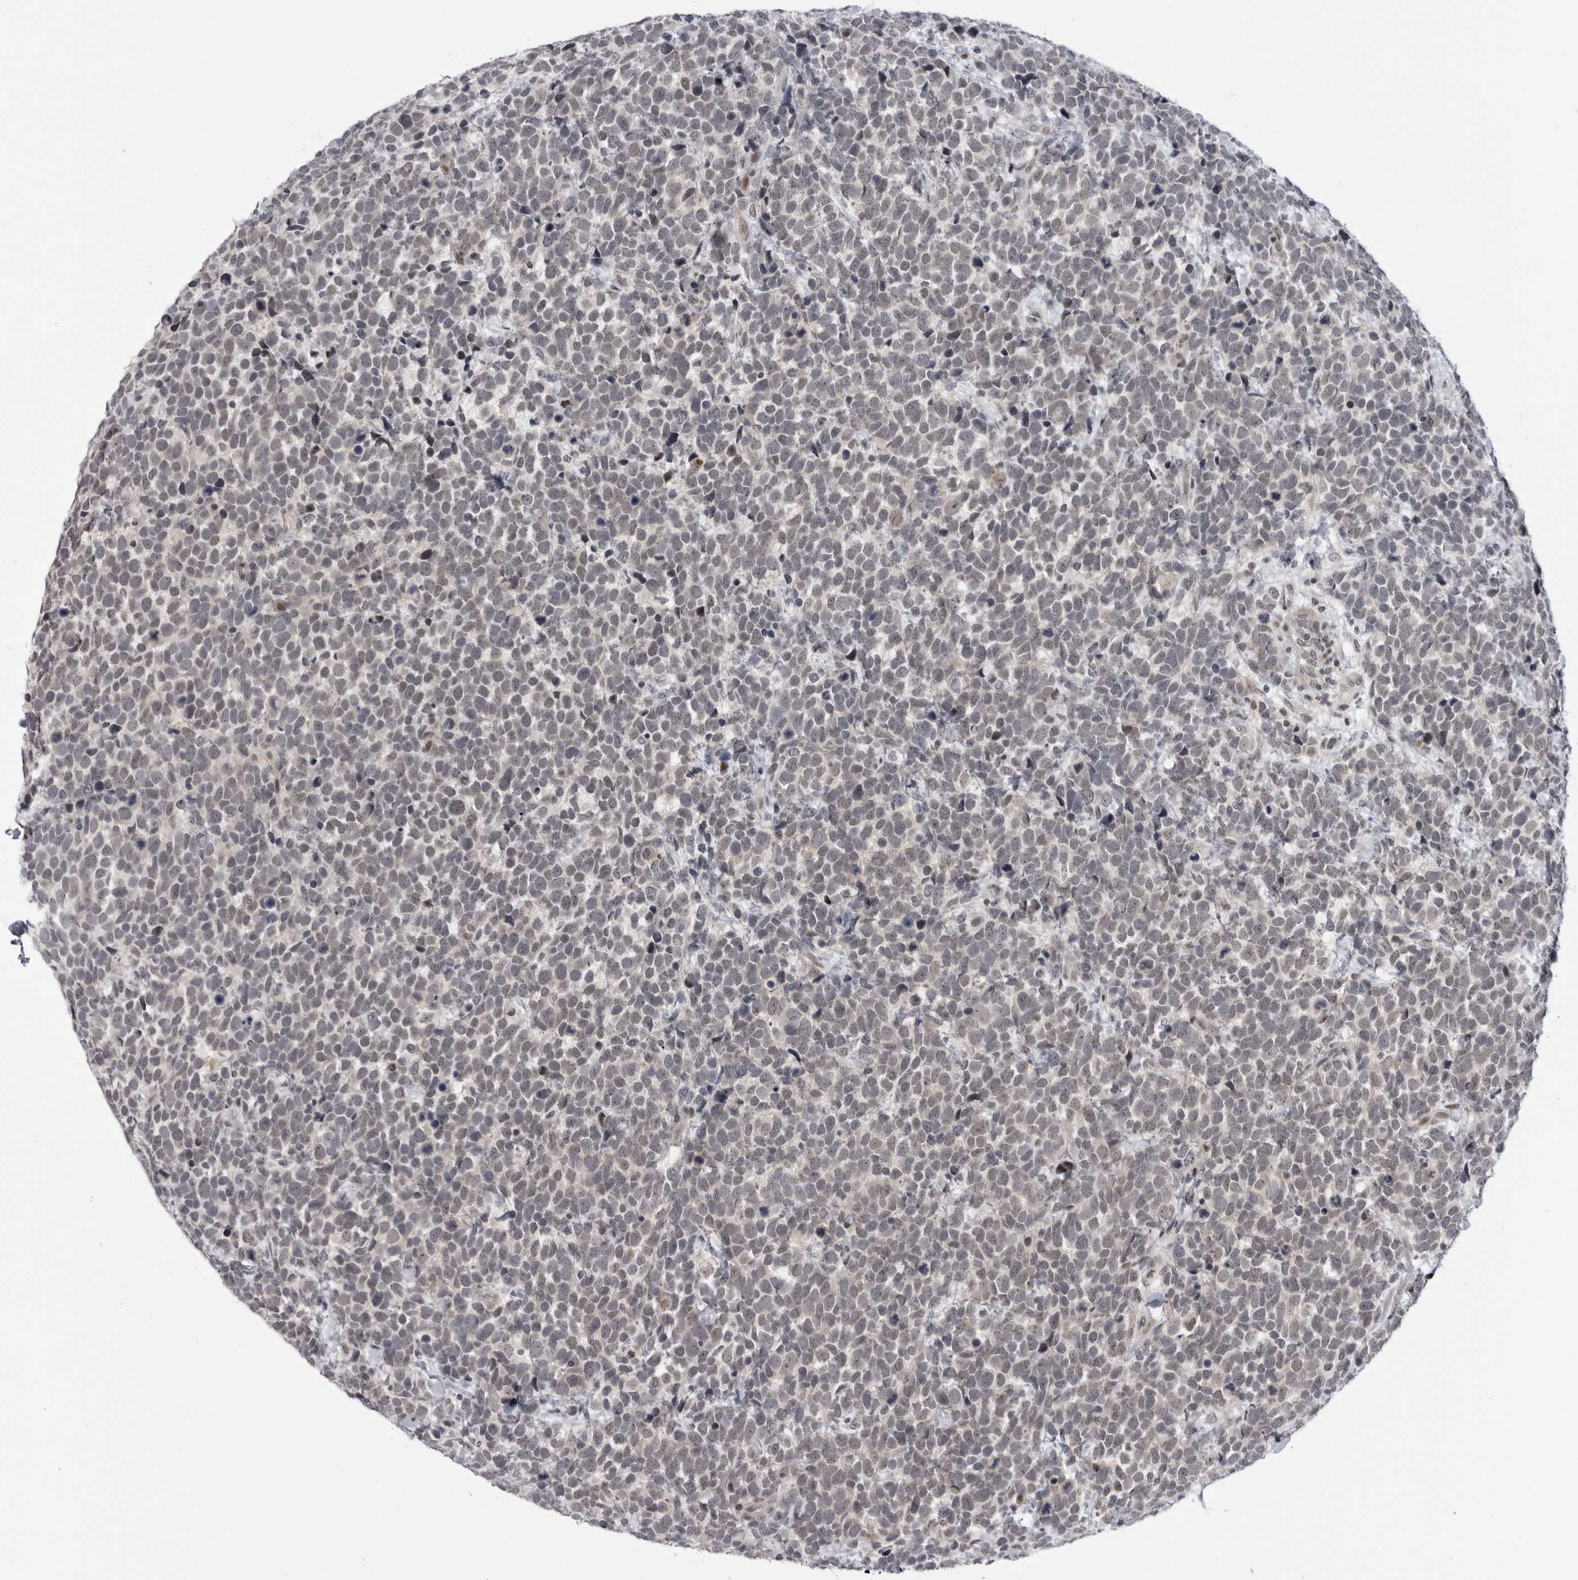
{"staining": {"intensity": "weak", "quantity": "<25%", "location": "nuclear"}, "tissue": "urothelial cancer", "cell_type": "Tumor cells", "image_type": "cancer", "snomed": [{"axis": "morphology", "description": "Urothelial carcinoma, High grade"}, {"axis": "topography", "description": "Urinary bladder"}], "caption": "The immunohistochemistry (IHC) photomicrograph has no significant positivity in tumor cells of urothelial cancer tissue.", "gene": "ALPK2", "patient": {"sex": "female", "age": 82}}